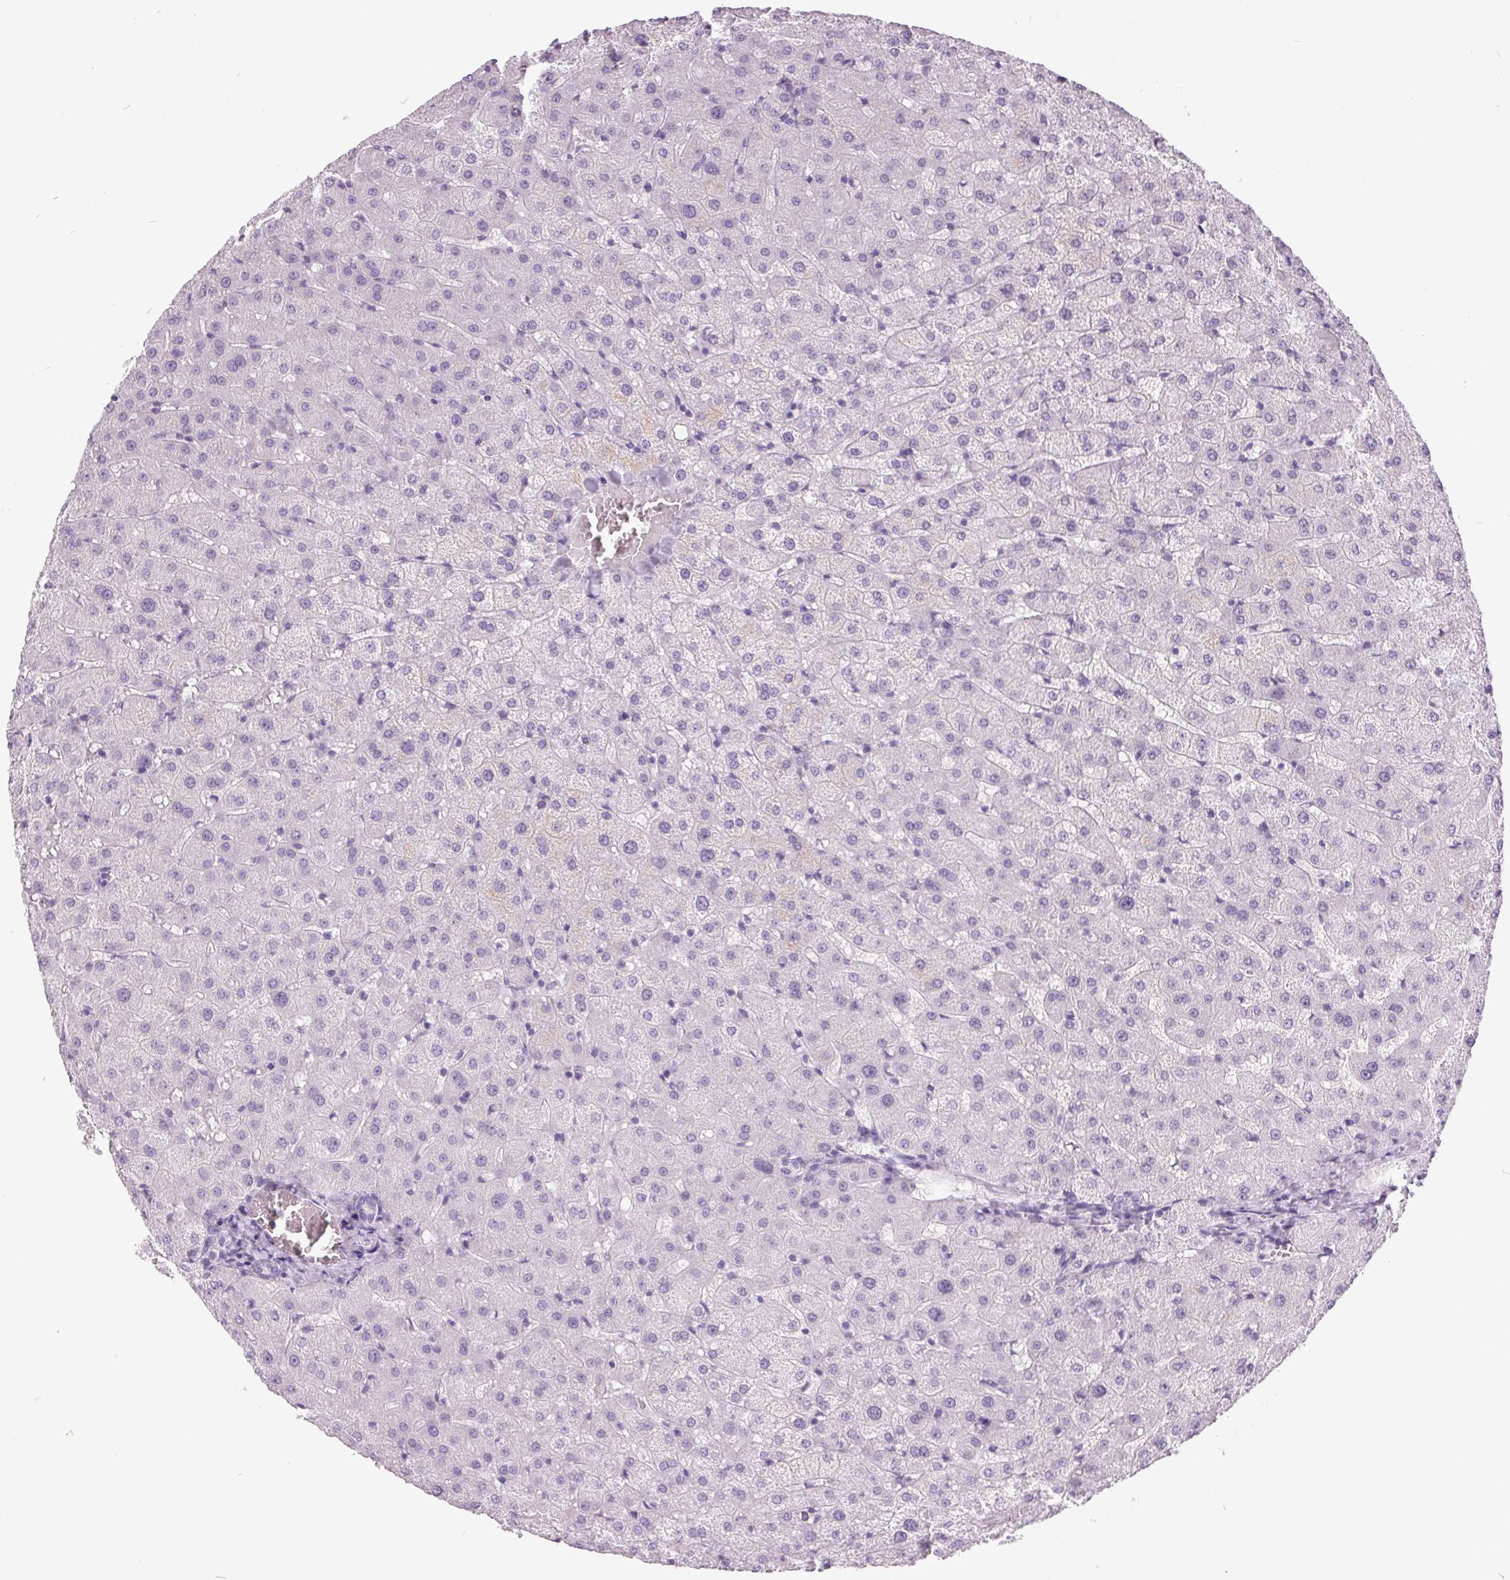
{"staining": {"intensity": "negative", "quantity": "none", "location": "none"}, "tissue": "liver", "cell_type": "Cholangiocytes", "image_type": "normal", "snomed": [{"axis": "morphology", "description": "Normal tissue, NOS"}, {"axis": "topography", "description": "Liver"}], "caption": "This micrograph is of benign liver stained with immunohistochemistry (IHC) to label a protein in brown with the nuclei are counter-stained blue. There is no positivity in cholangiocytes.", "gene": "ODAD2", "patient": {"sex": "female", "age": 50}}